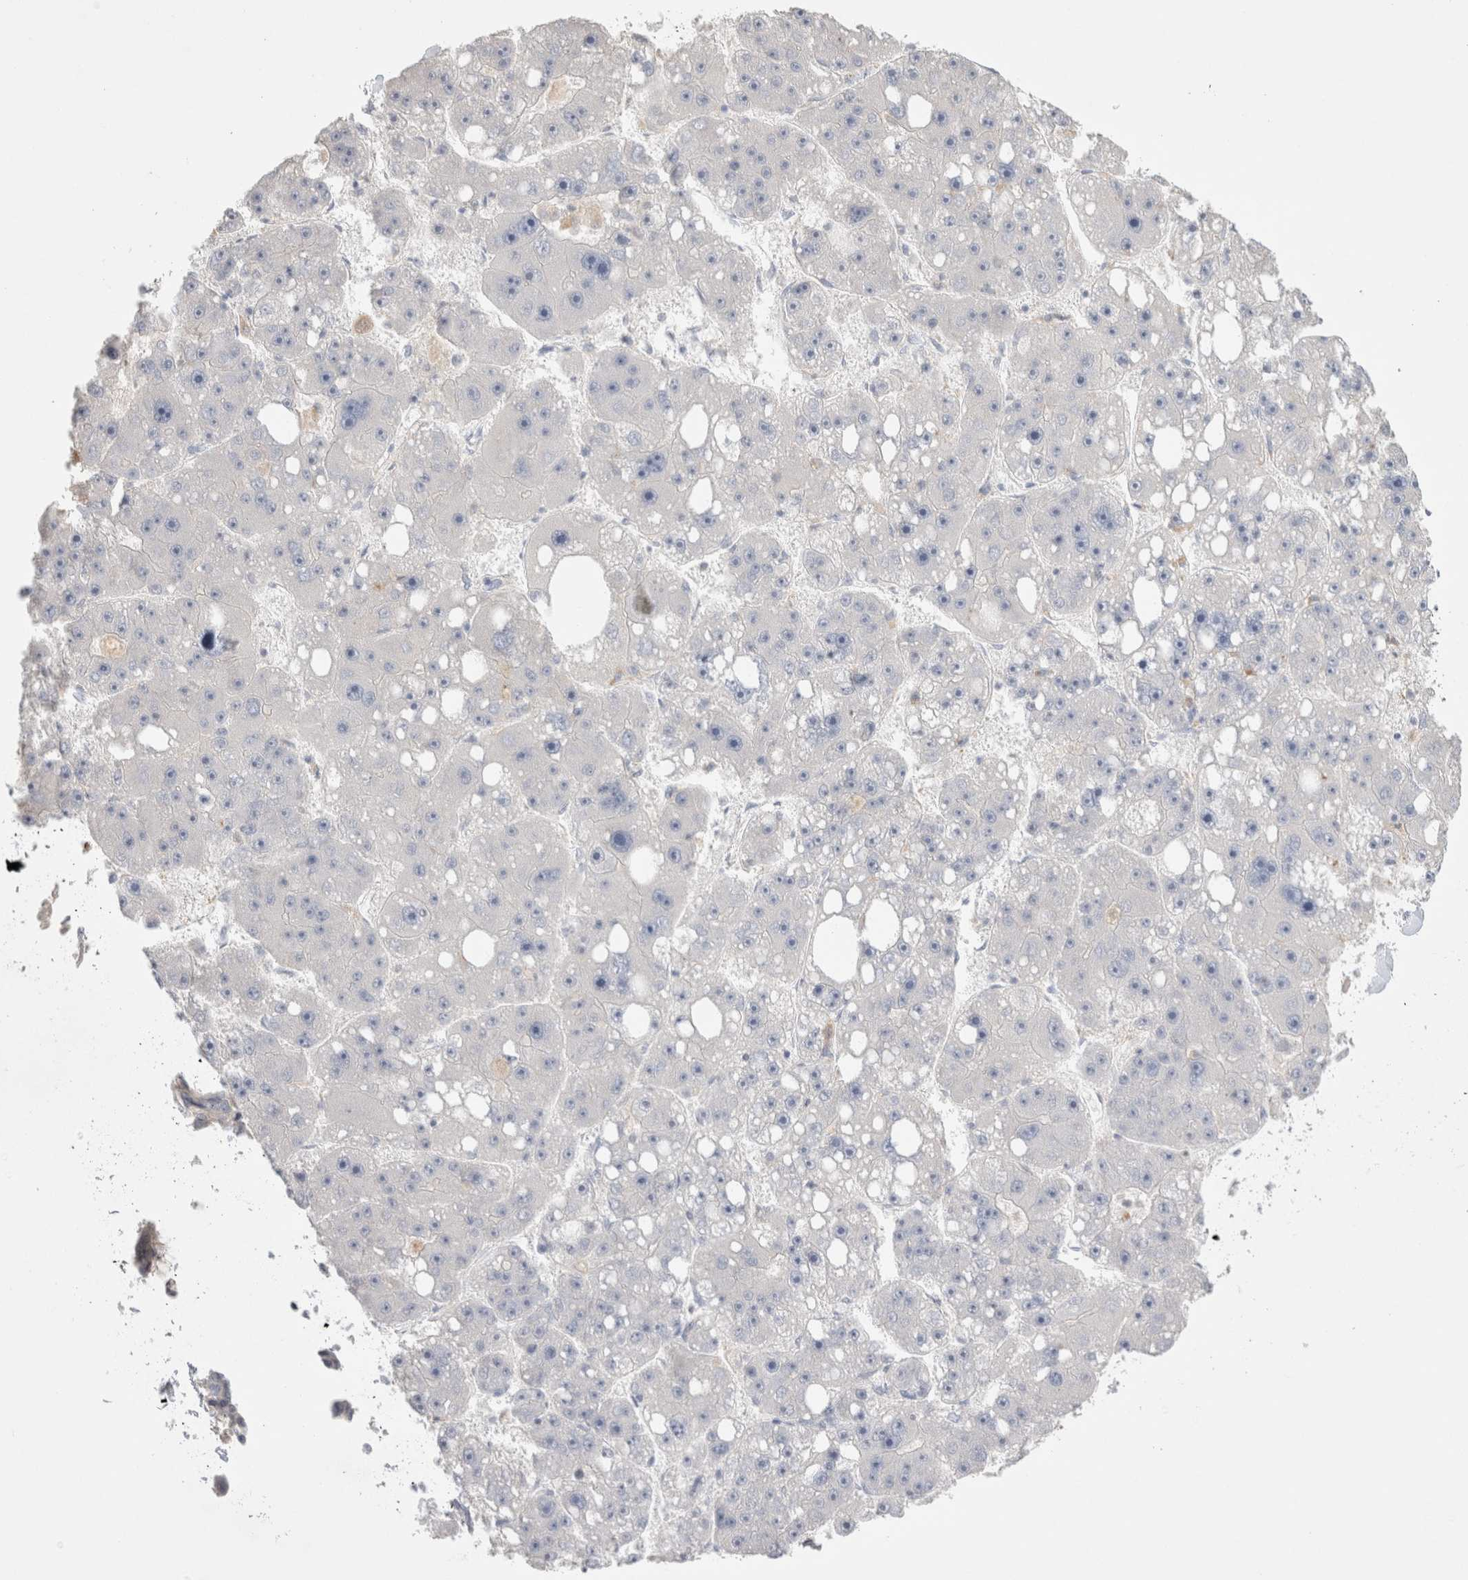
{"staining": {"intensity": "negative", "quantity": "none", "location": "none"}, "tissue": "liver cancer", "cell_type": "Tumor cells", "image_type": "cancer", "snomed": [{"axis": "morphology", "description": "Cholangiocarcinoma"}, {"axis": "topography", "description": "Liver"}], "caption": "A high-resolution histopathology image shows immunohistochemistry (IHC) staining of liver cancer, which shows no significant positivity in tumor cells.", "gene": "HPGDS", "patient": {"sex": "male", "age": 50}}